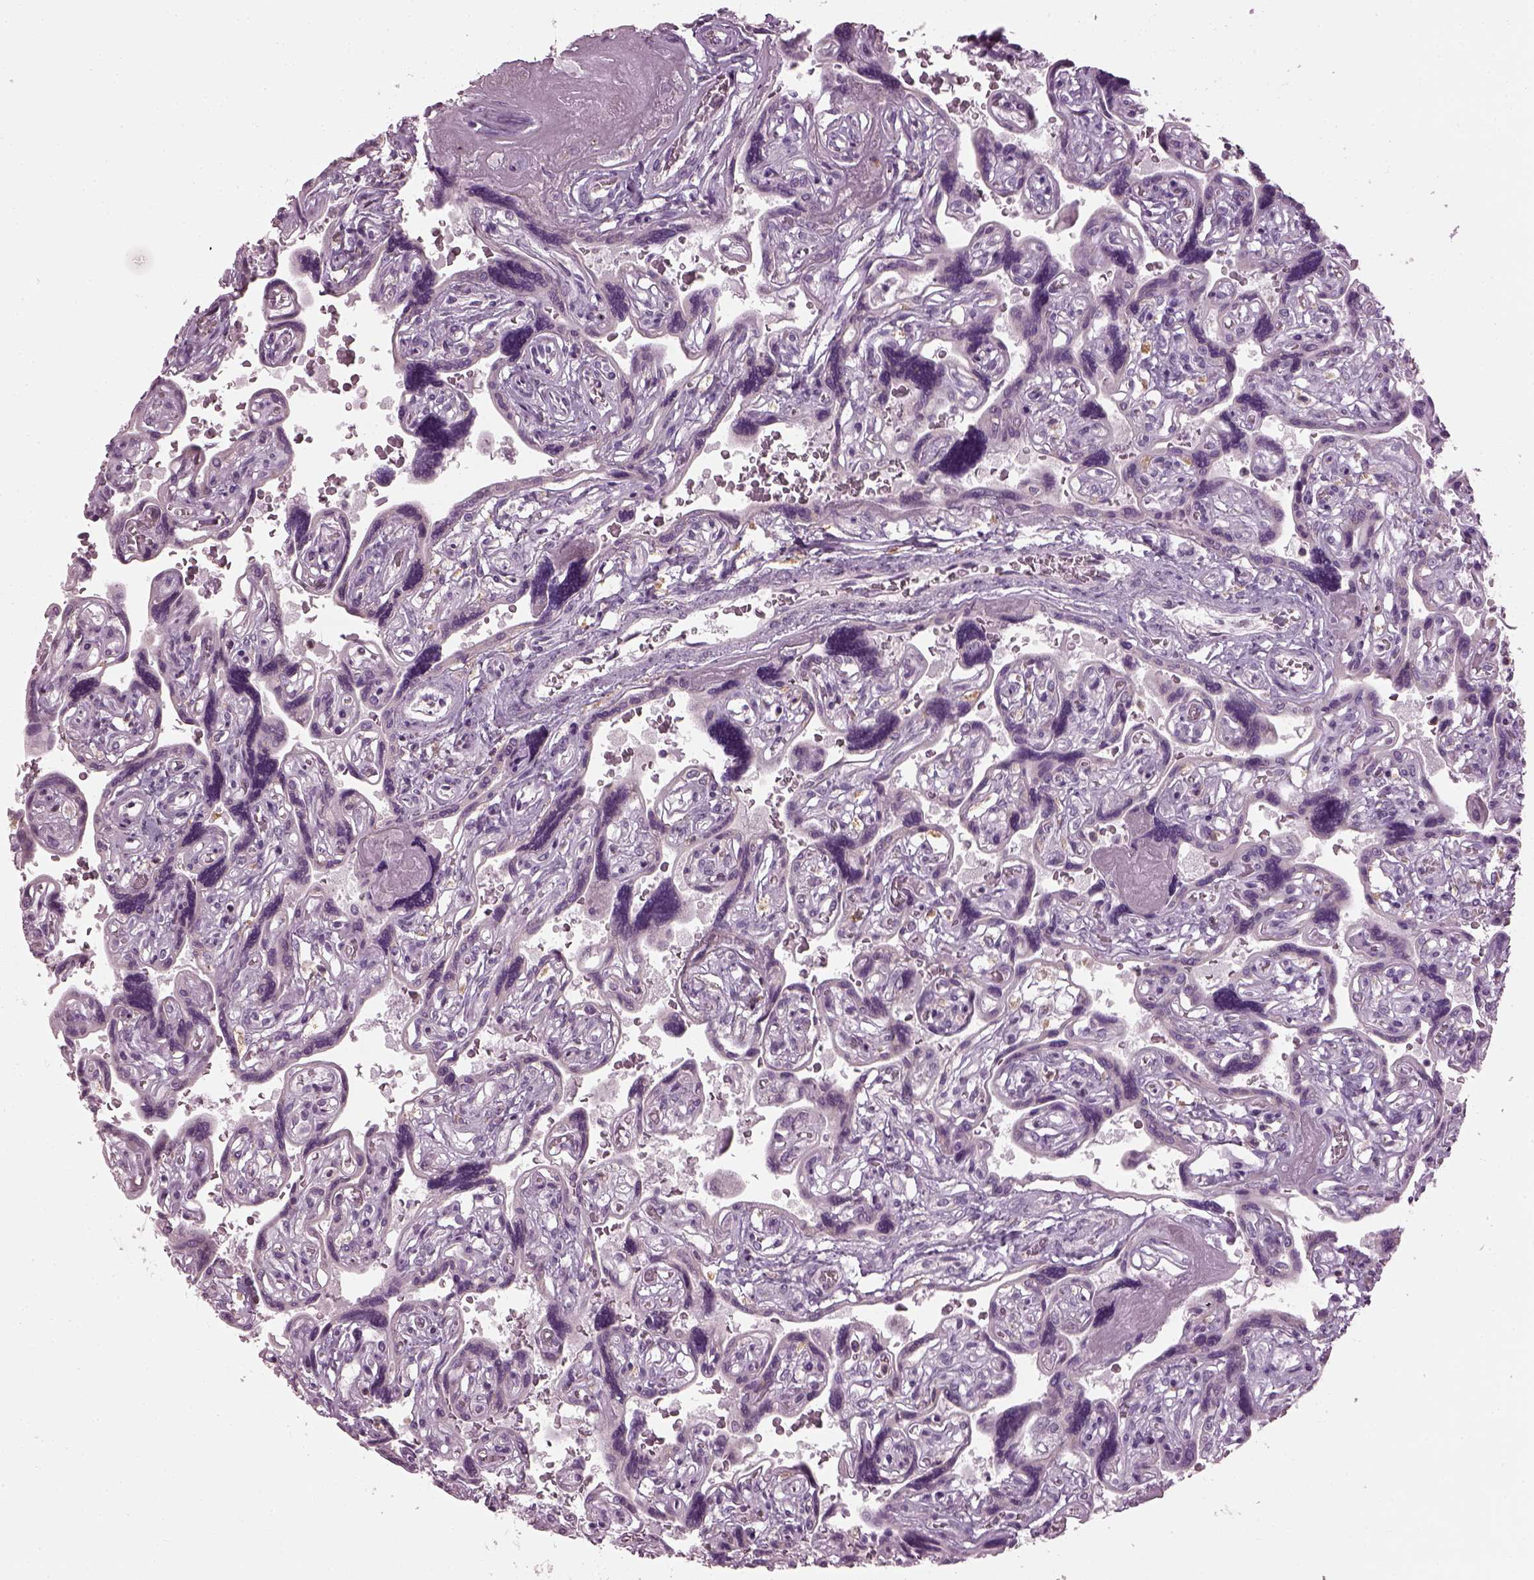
{"staining": {"intensity": "weak", "quantity": "25%-75%", "location": "cytoplasmic/membranous"}, "tissue": "placenta", "cell_type": "Decidual cells", "image_type": "normal", "snomed": [{"axis": "morphology", "description": "Normal tissue, NOS"}, {"axis": "topography", "description": "Placenta"}], "caption": "Protein staining of benign placenta exhibits weak cytoplasmic/membranous positivity in approximately 25%-75% of decidual cells. The staining was performed using DAB (3,3'-diaminobenzidine), with brown indicating positive protein expression. Nuclei are stained blue with hematoxylin.", "gene": "TMEM231", "patient": {"sex": "female", "age": 32}}